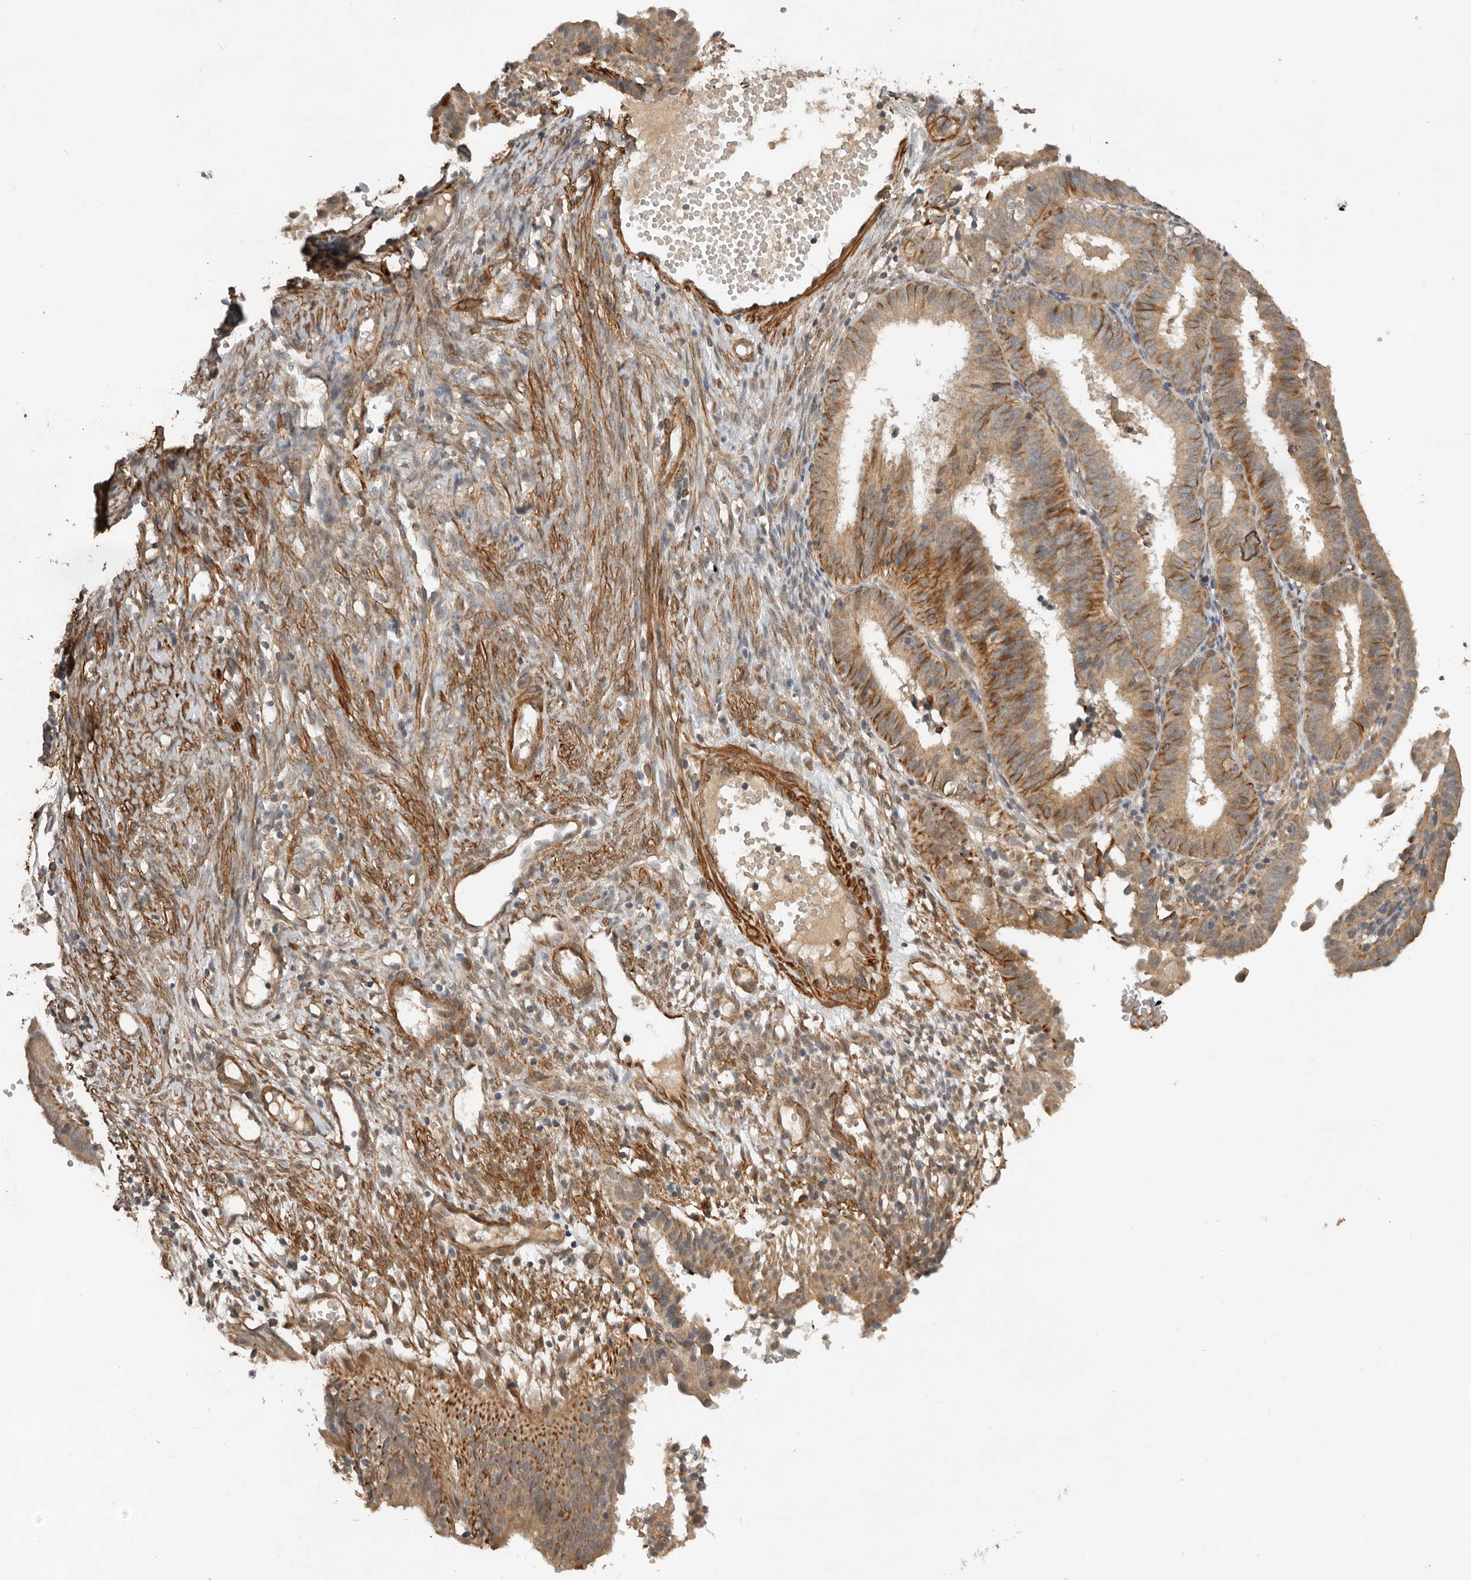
{"staining": {"intensity": "moderate", "quantity": ">75%", "location": "cytoplasmic/membranous"}, "tissue": "endometrial cancer", "cell_type": "Tumor cells", "image_type": "cancer", "snomed": [{"axis": "morphology", "description": "Adenocarcinoma, NOS"}, {"axis": "topography", "description": "Endometrium"}], "caption": "Endometrial cancer stained with DAB (3,3'-diaminobenzidine) immunohistochemistry shows medium levels of moderate cytoplasmic/membranous staining in approximately >75% of tumor cells.", "gene": "RNF157", "patient": {"sex": "female", "age": 51}}